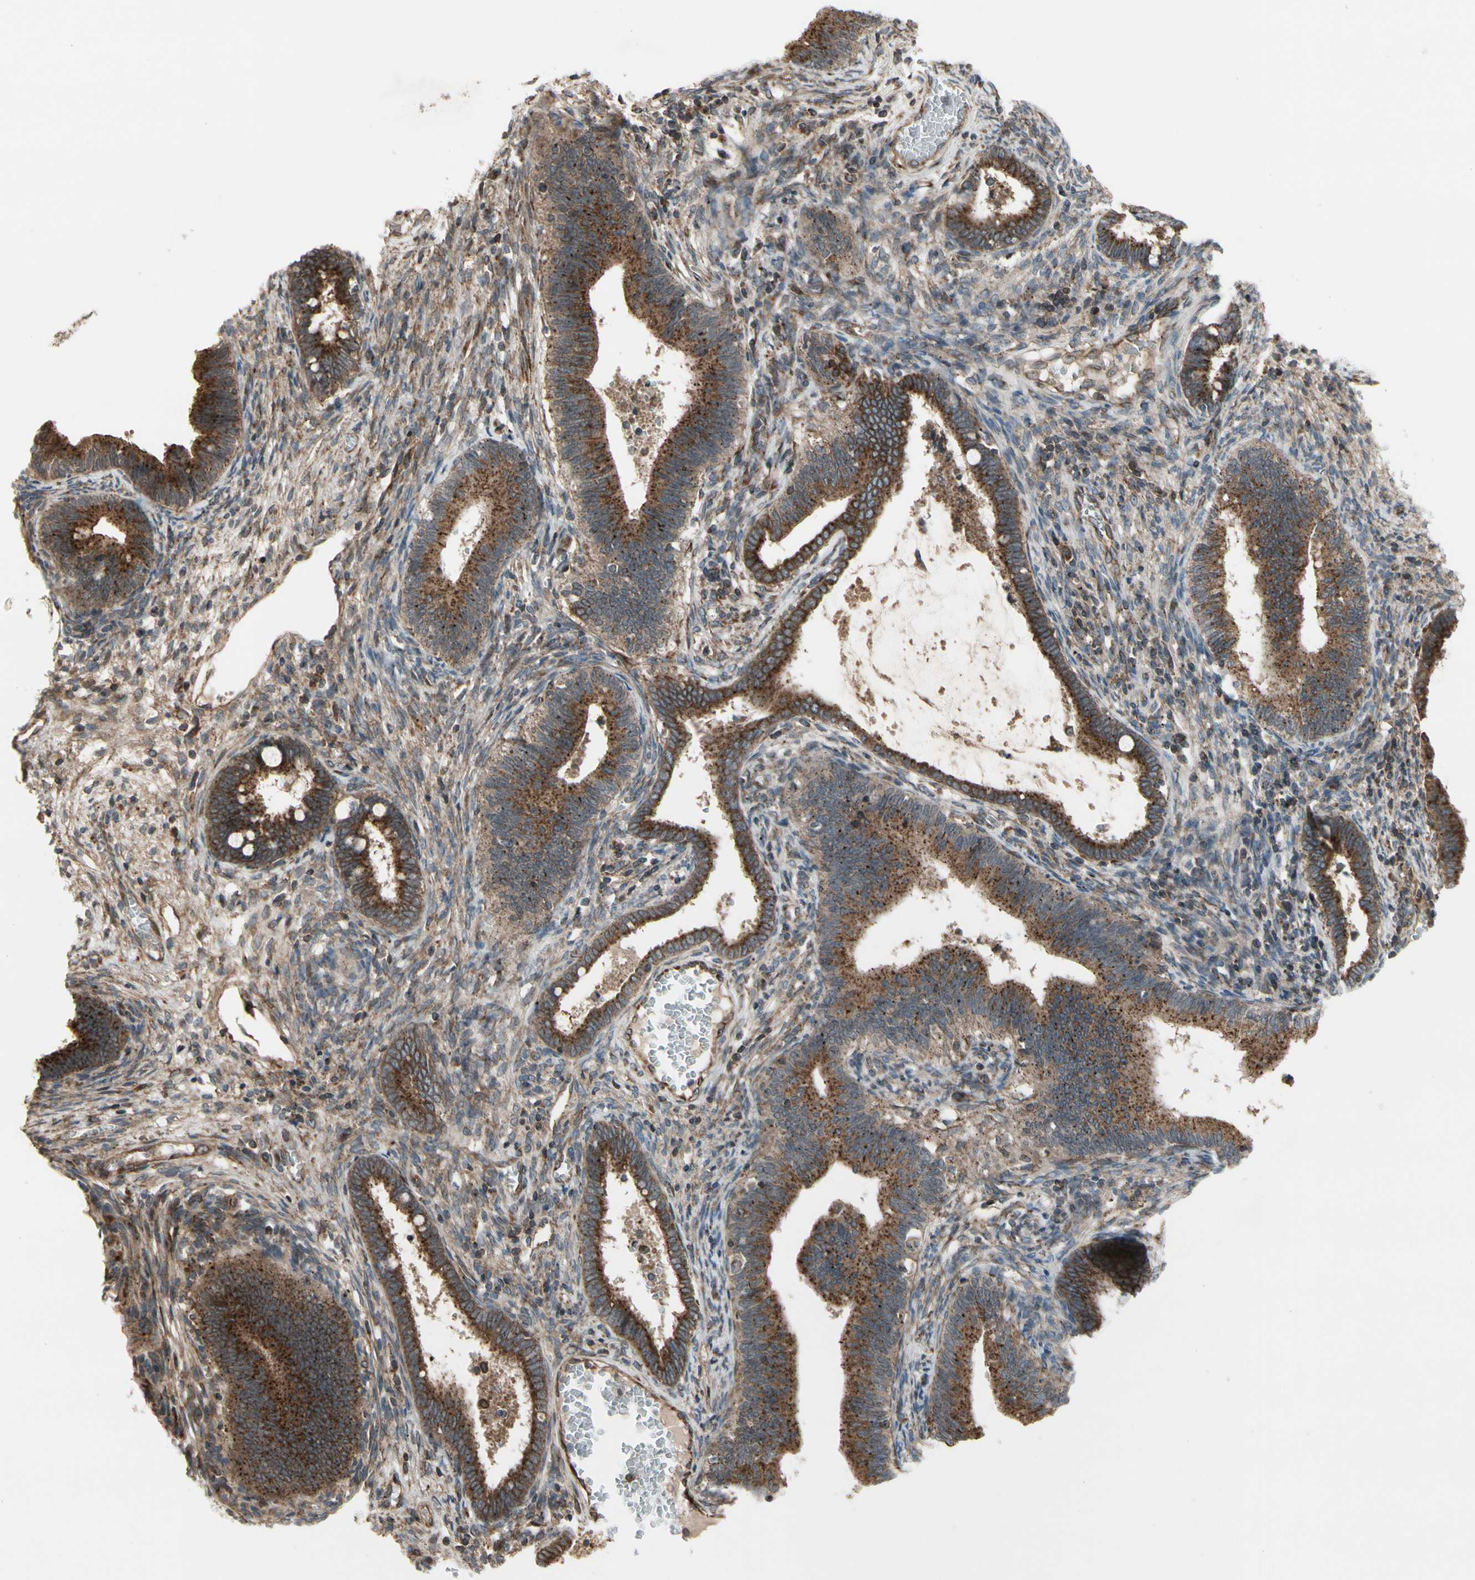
{"staining": {"intensity": "strong", "quantity": ">75%", "location": "cytoplasmic/membranous"}, "tissue": "cervical cancer", "cell_type": "Tumor cells", "image_type": "cancer", "snomed": [{"axis": "morphology", "description": "Adenocarcinoma, NOS"}, {"axis": "topography", "description": "Cervix"}], "caption": "Tumor cells exhibit high levels of strong cytoplasmic/membranous staining in about >75% of cells in human adenocarcinoma (cervical).", "gene": "SLC39A9", "patient": {"sex": "female", "age": 44}}